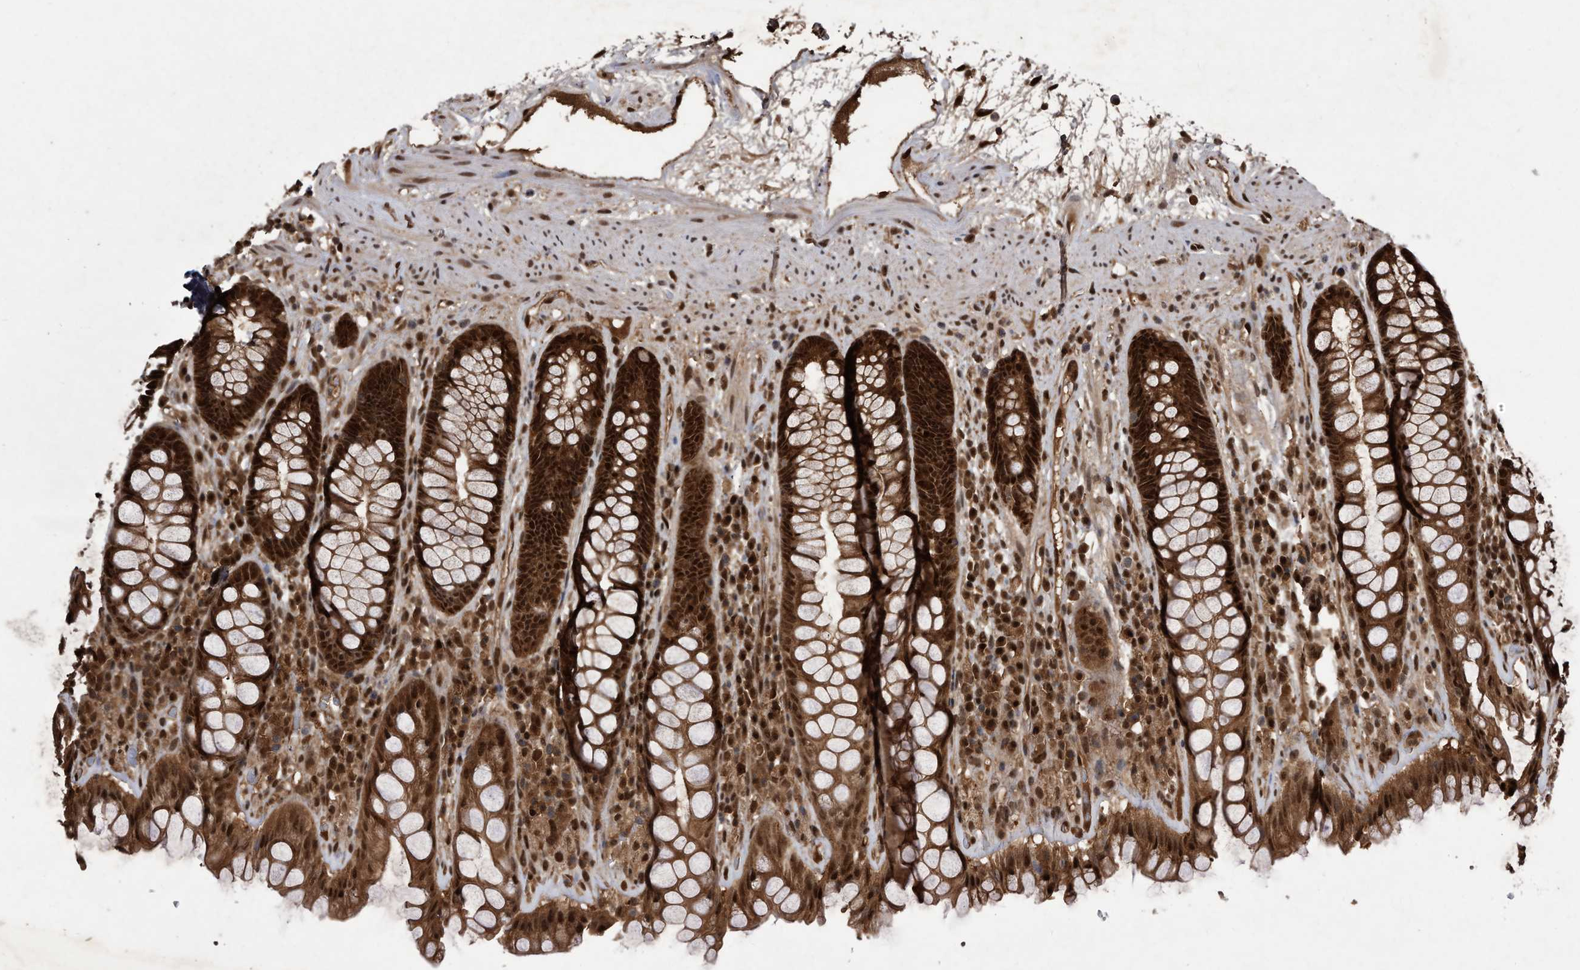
{"staining": {"intensity": "strong", "quantity": ">75%", "location": "cytoplasmic/membranous,nuclear"}, "tissue": "rectum", "cell_type": "Glandular cells", "image_type": "normal", "snomed": [{"axis": "morphology", "description": "Normal tissue, NOS"}, {"axis": "topography", "description": "Rectum"}], "caption": "Glandular cells display high levels of strong cytoplasmic/membranous,nuclear staining in about >75% of cells in unremarkable human rectum. The protein of interest is stained brown, and the nuclei are stained in blue (DAB IHC with brightfield microscopy, high magnification).", "gene": "RAD23B", "patient": {"sex": "male", "age": 64}}